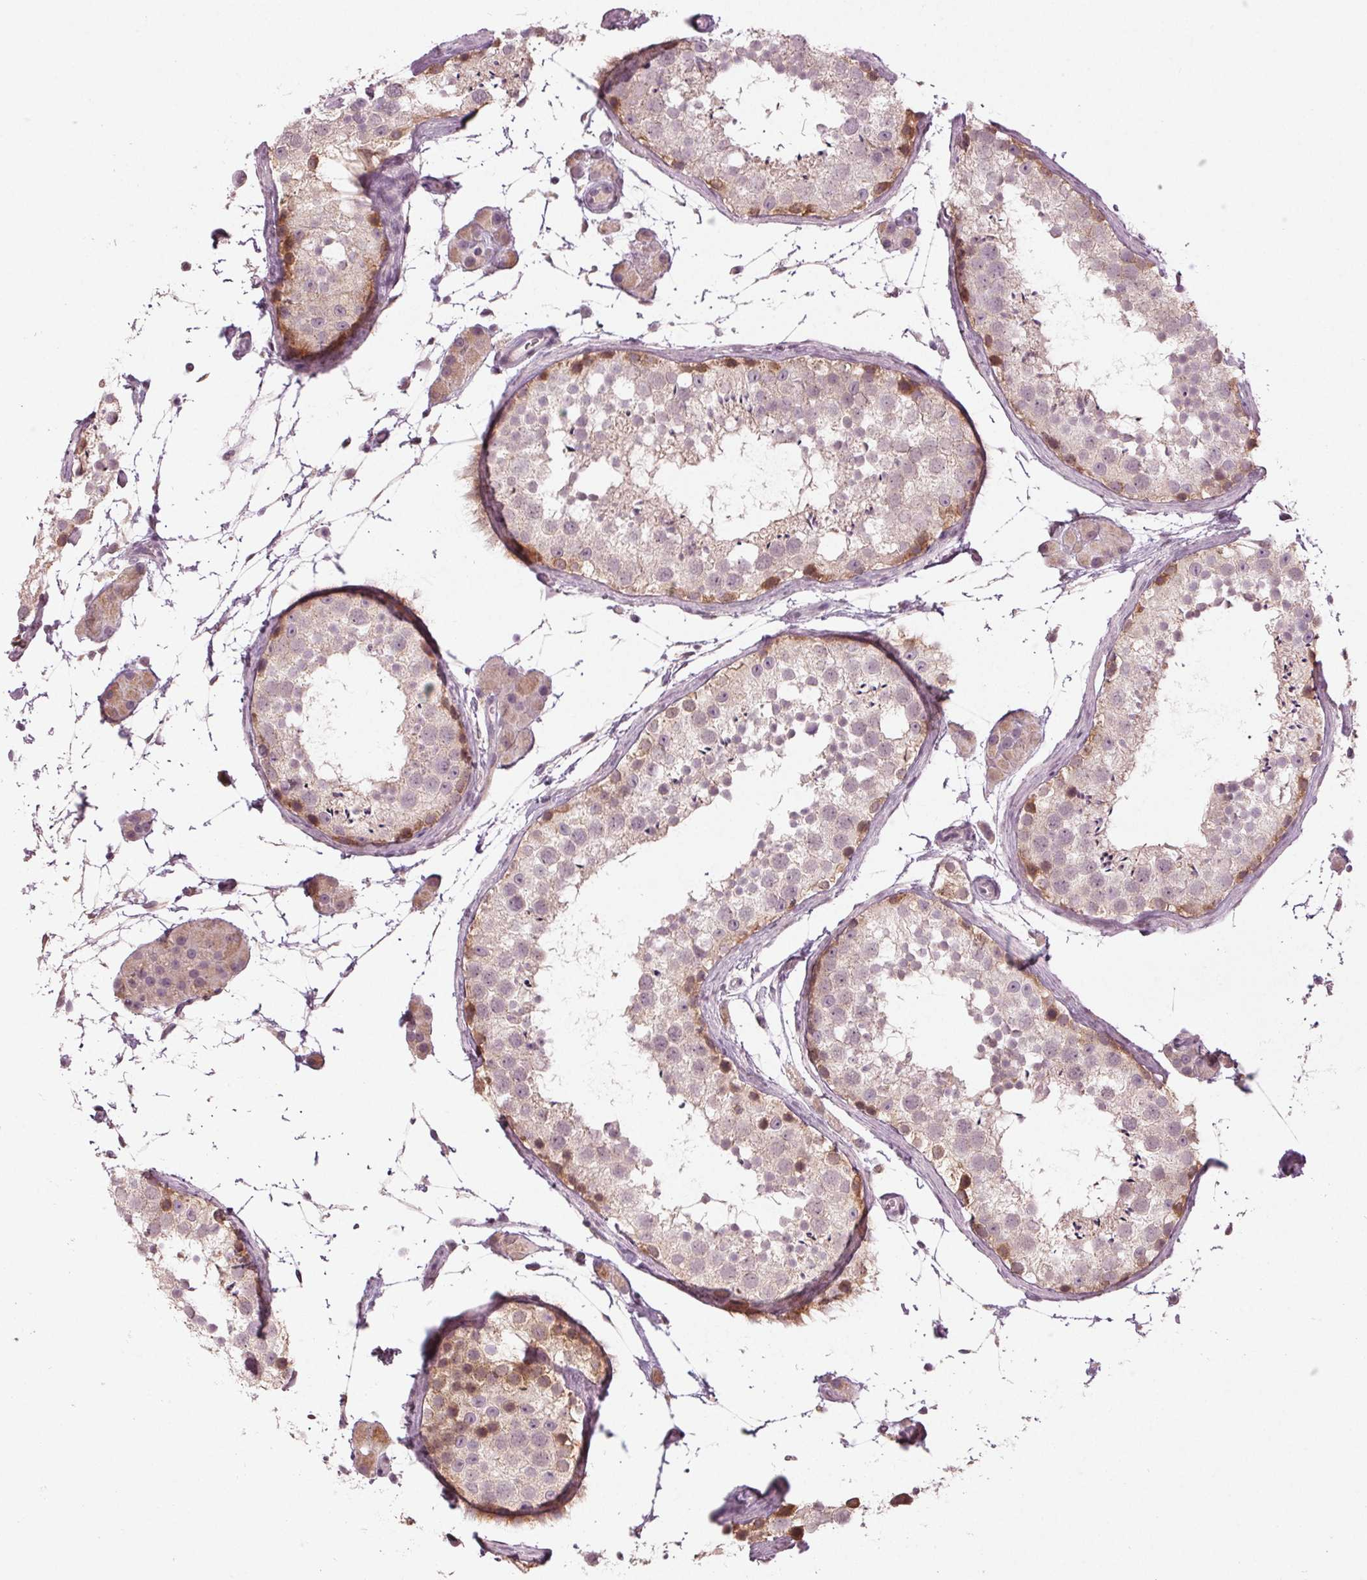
{"staining": {"intensity": "moderate", "quantity": "<25%", "location": "cytoplasmic/membranous"}, "tissue": "testis", "cell_type": "Cells in seminiferous ducts", "image_type": "normal", "snomed": [{"axis": "morphology", "description": "Normal tissue, NOS"}, {"axis": "topography", "description": "Testis"}], "caption": "A histopathology image of human testis stained for a protein shows moderate cytoplasmic/membranous brown staining in cells in seminiferous ducts. (DAB (3,3'-diaminobenzidine) IHC with brightfield microscopy, high magnification).", "gene": "ZNF605", "patient": {"sex": "male", "age": 41}}